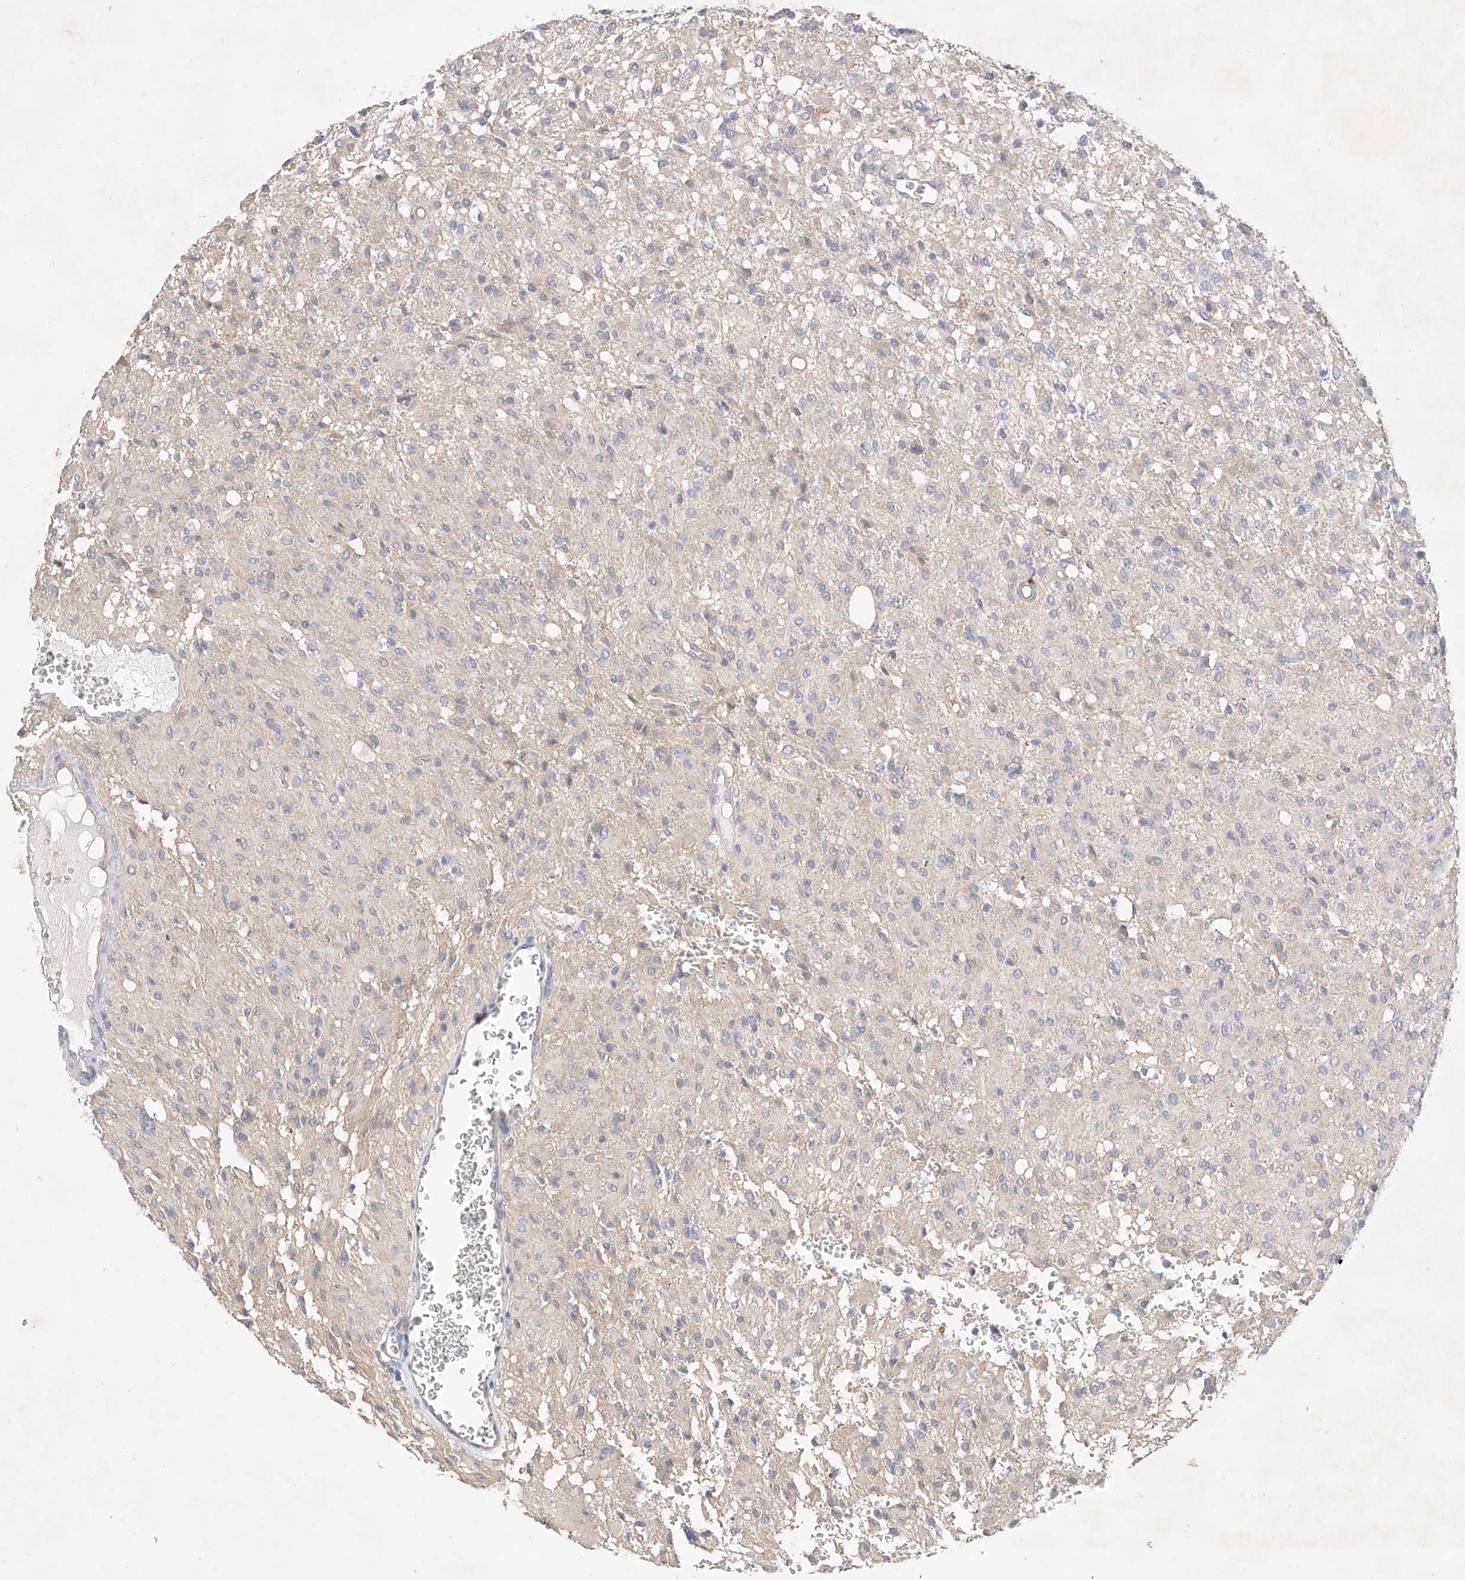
{"staining": {"intensity": "negative", "quantity": "none", "location": "none"}, "tissue": "glioma", "cell_type": "Tumor cells", "image_type": "cancer", "snomed": [{"axis": "morphology", "description": "Glioma, malignant, High grade"}, {"axis": "topography", "description": "Brain"}], "caption": "This is an immunohistochemistry histopathology image of glioma. There is no expression in tumor cells.", "gene": "IL22RA2", "patient": {"sex": "female", "age": 59}}